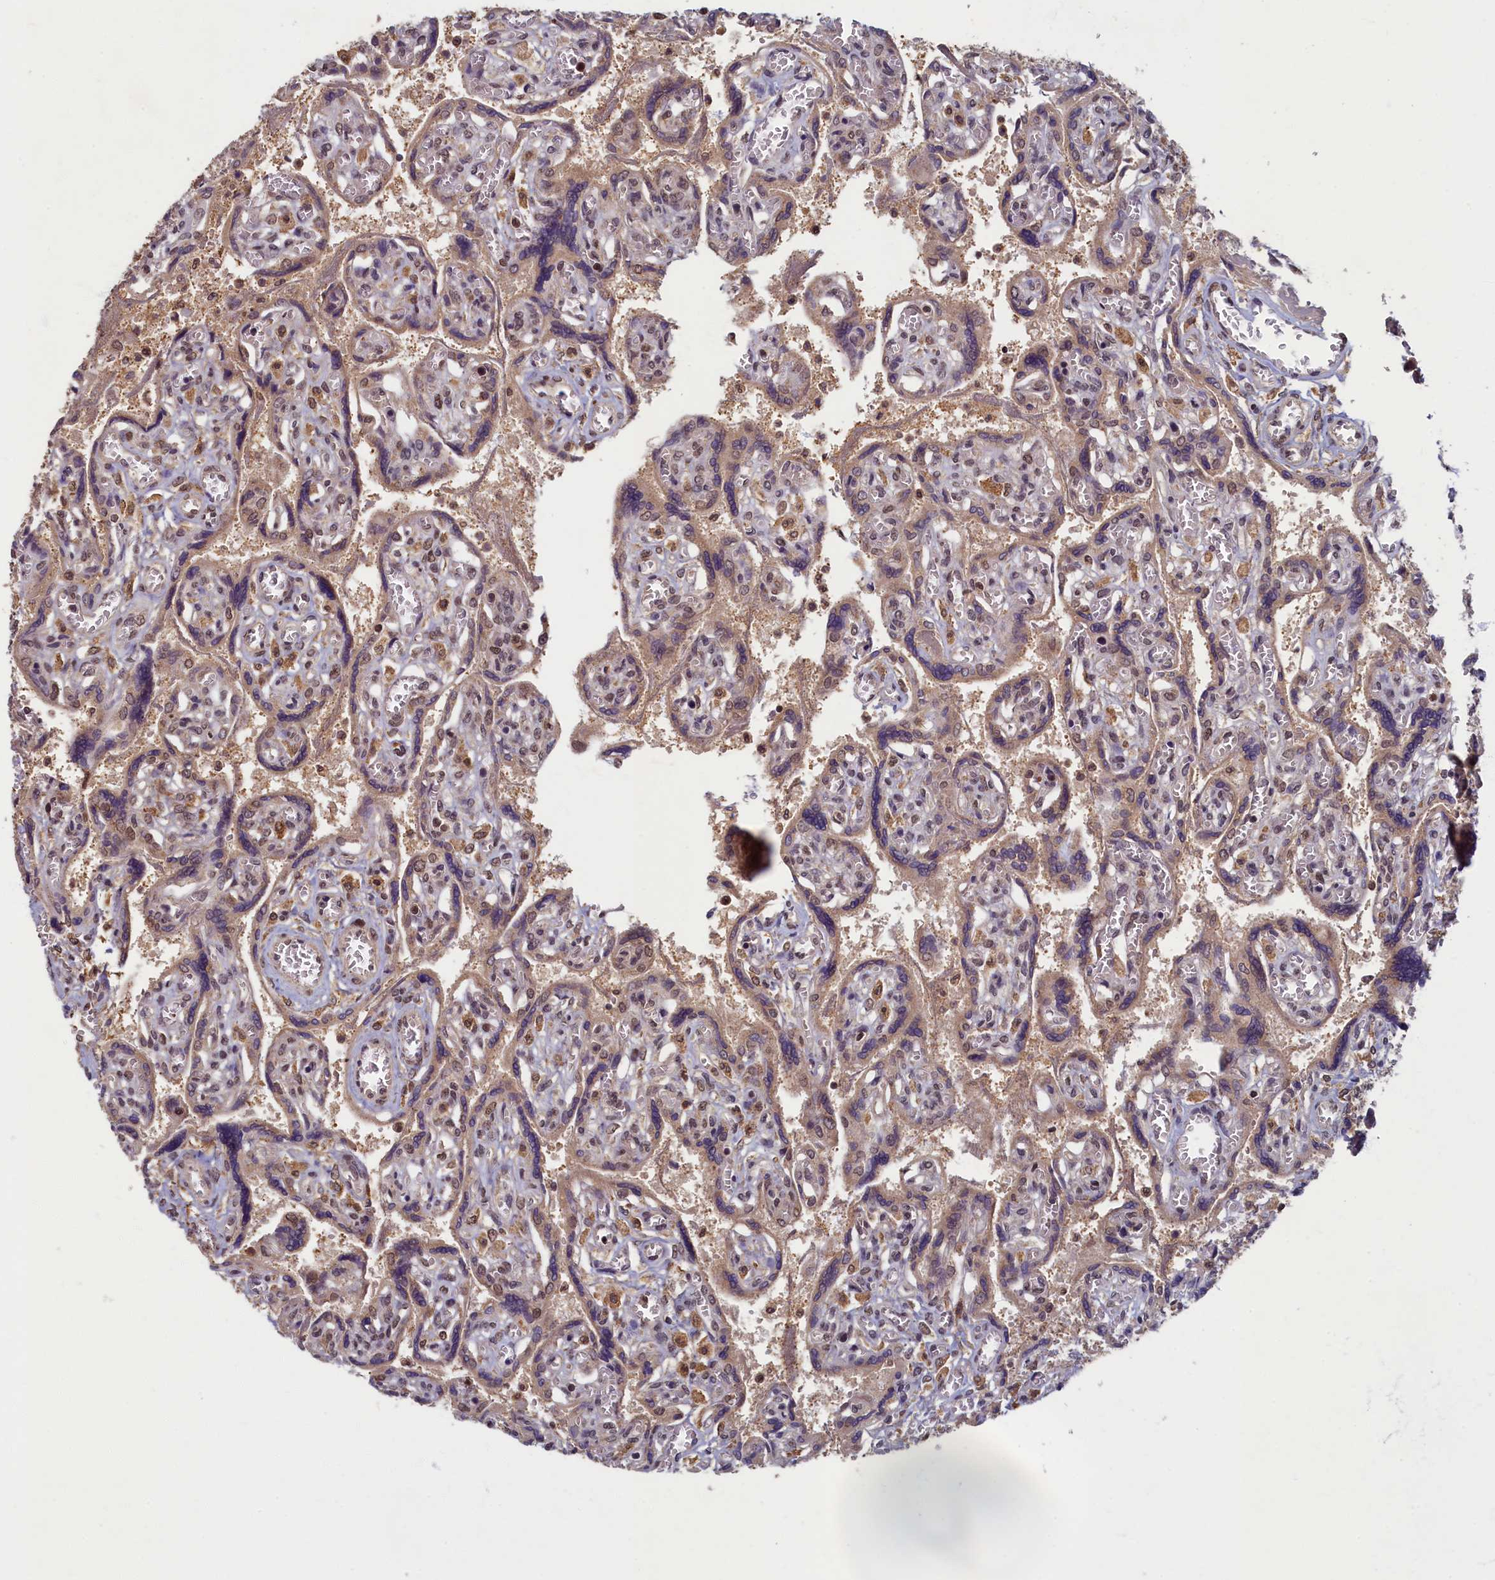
{"staining": {"intensity": "strong", "quantity": "25%-75%", "location": "cytoplasmic/membranous,nuclear"}, "tissue": "placenta", "cell_type": "Trophoblastic cells", "image_type": "normal", "snomed": [{"axis": "morphology", "description": "Normal tissue, NOS"}, {"axis": "topography", "description": "Placenta"}], "caption": "Immunohistochemical staining of unremarkable human placenta demonstrates 25%-75% levels of strong cytoplasmic/membranous,nuclear protein staining in about 25%-75% of trophoblastic cells.", "gene": "BRCA1", "patient": {"sex": "female", "age": 39}}